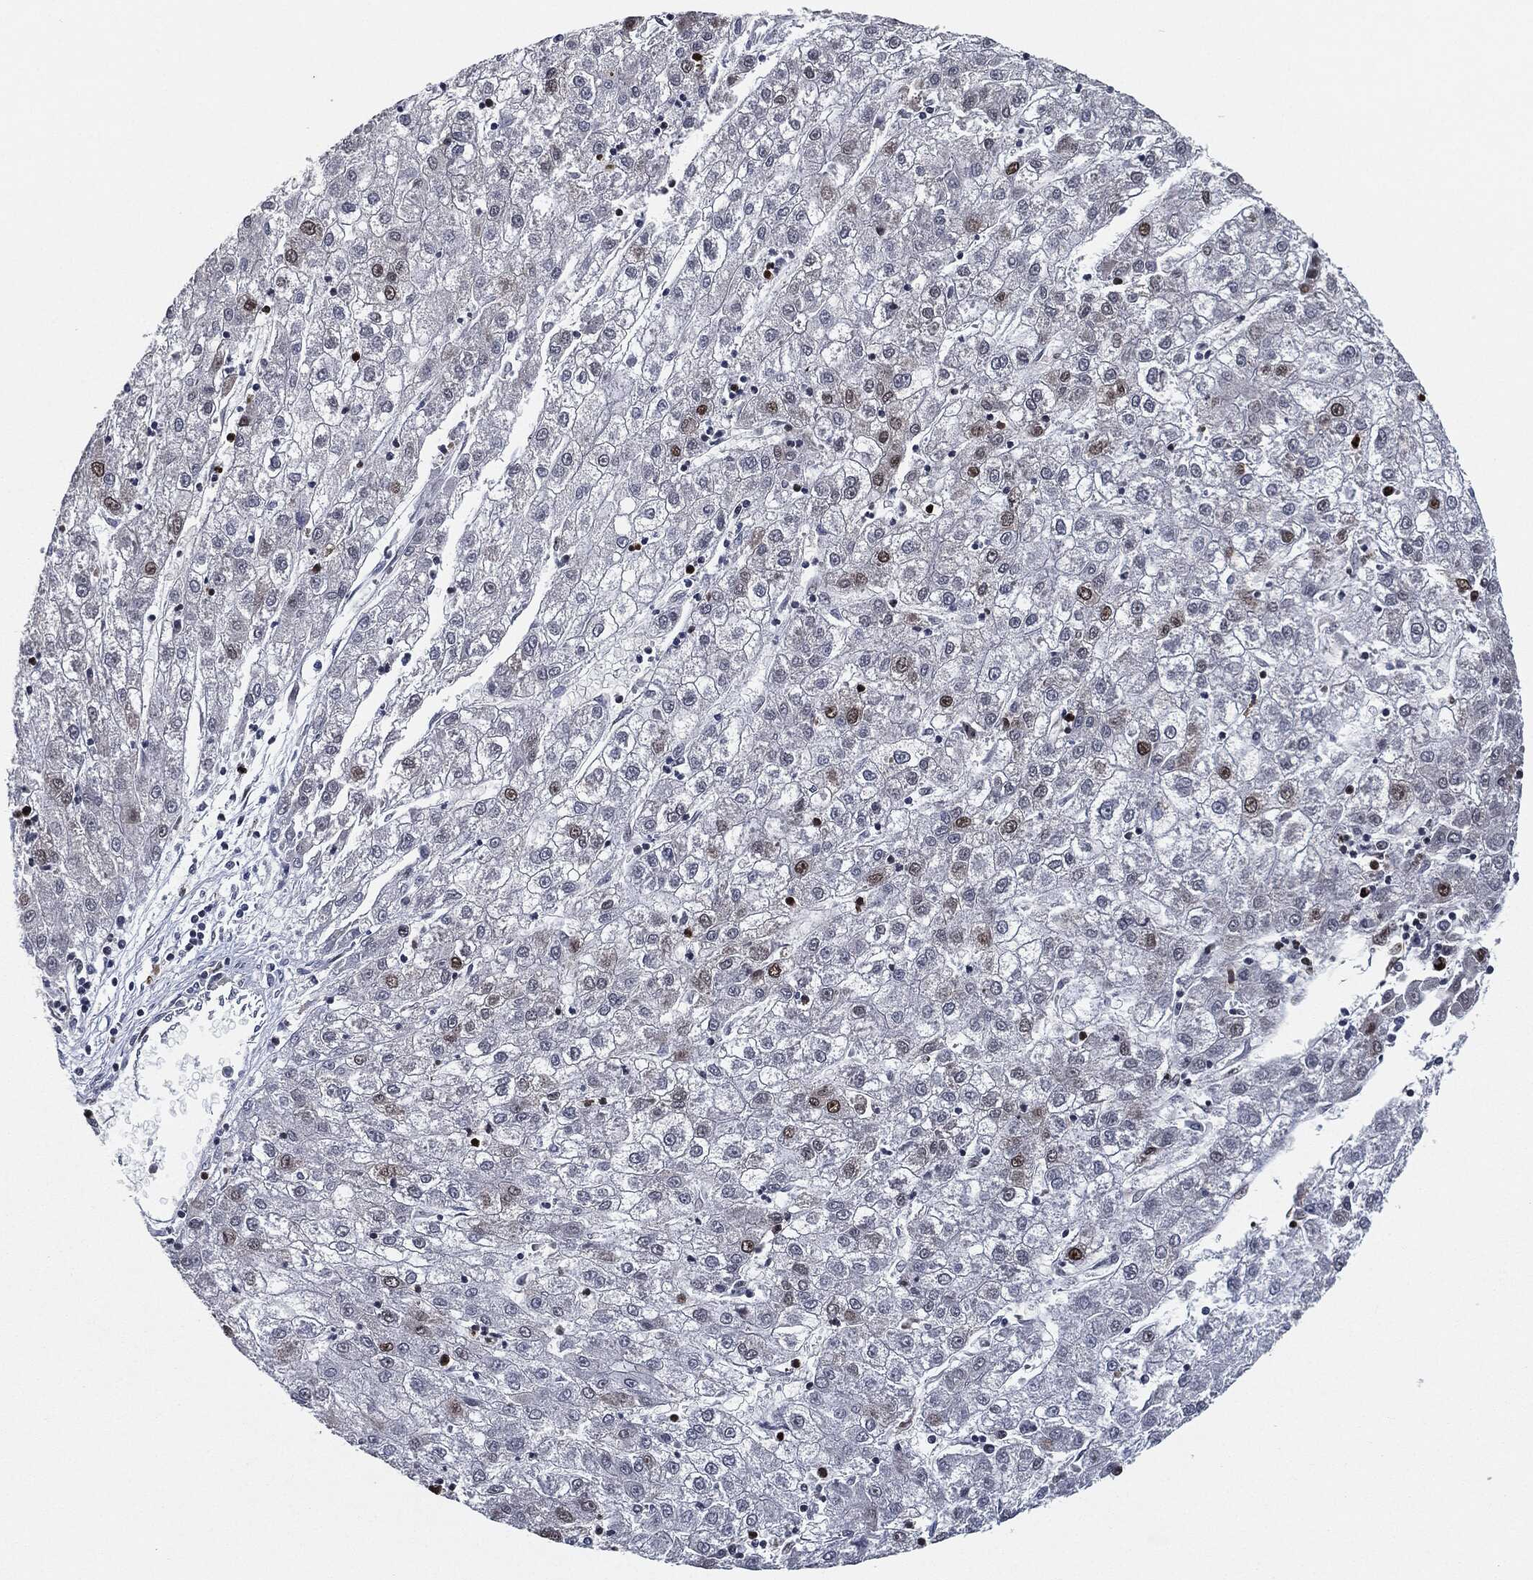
{"staining": {"intensity": "moderate", "quantity": "<25%", "location": "nuclear"}, "tissue": "liver cancer", "cell_type": "Tumor cells", "image_type": "cancer", "snomed": [{"axis": "morphology", "description": "Carcinoma, Hepatocellular, NOS"}, {"axis": "topography", "description": "Liver"}], "caption": "This micrograph reveals IHC staining of human liver cancer (hepatocellular carcinoma), with low moderate nuclear positivity in about <25% of tumor cells.", "gene": "PCNA", "patient": {"sex": "male", "age": 72}}